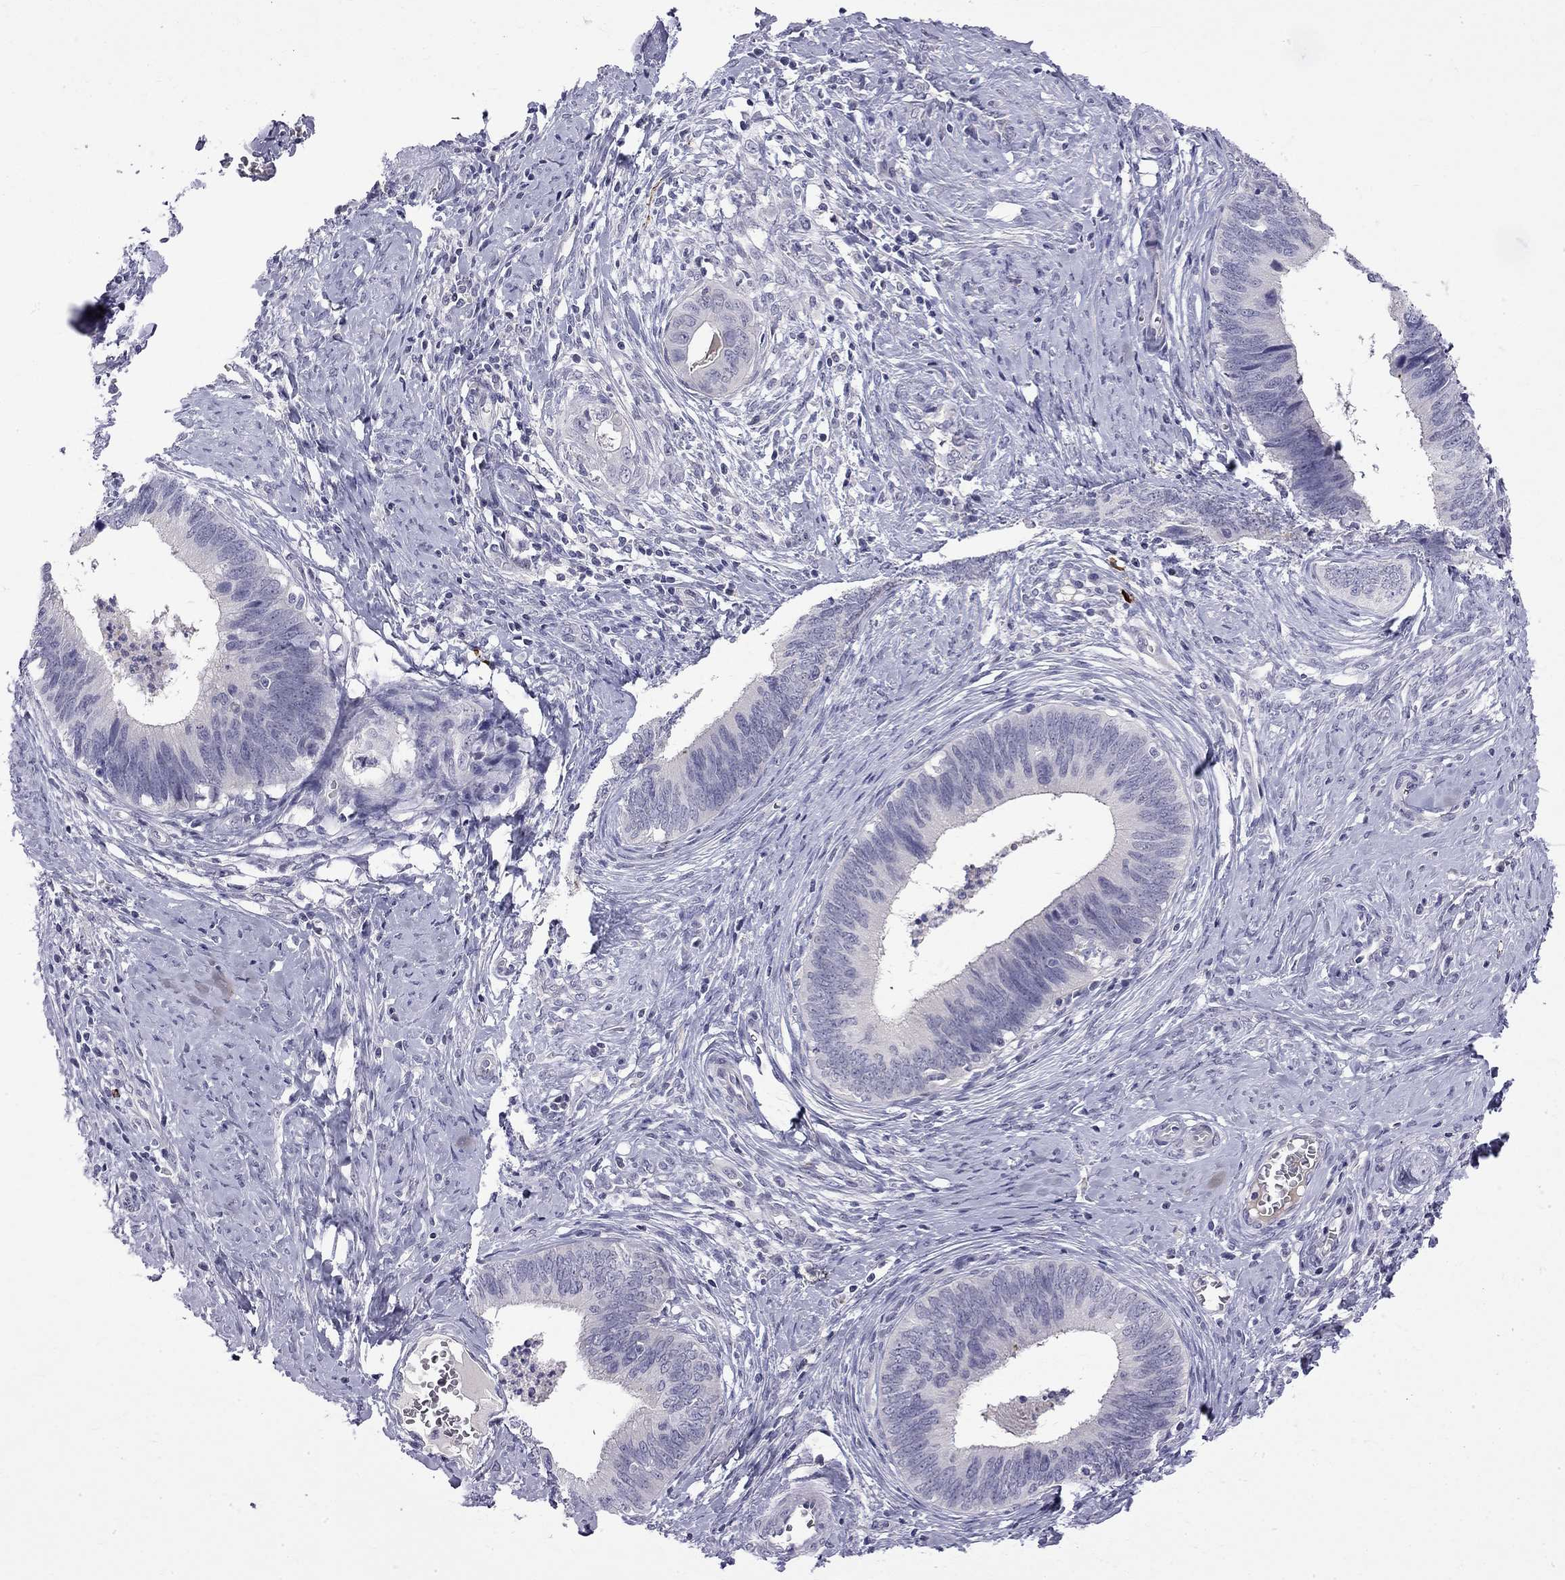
{"staining": {"intensity": "negative", "quantity": "none", "location": "none"}, "tissue": "cervical cancer", "cell_type": "Tumor cells", "image_type": "cancer", "snomed": [{"axis": "morphology", "description": "Adenocarcinoma, NOS"}, {"axis": "topography", "description": "Cervix"}], "caption": "Cervical adenocarcinoma was stained to show a protein in brown. There is no significant staining in tumor cells.", "gene": "RTL9", "patient": {"sex": "female", "age": 42}}